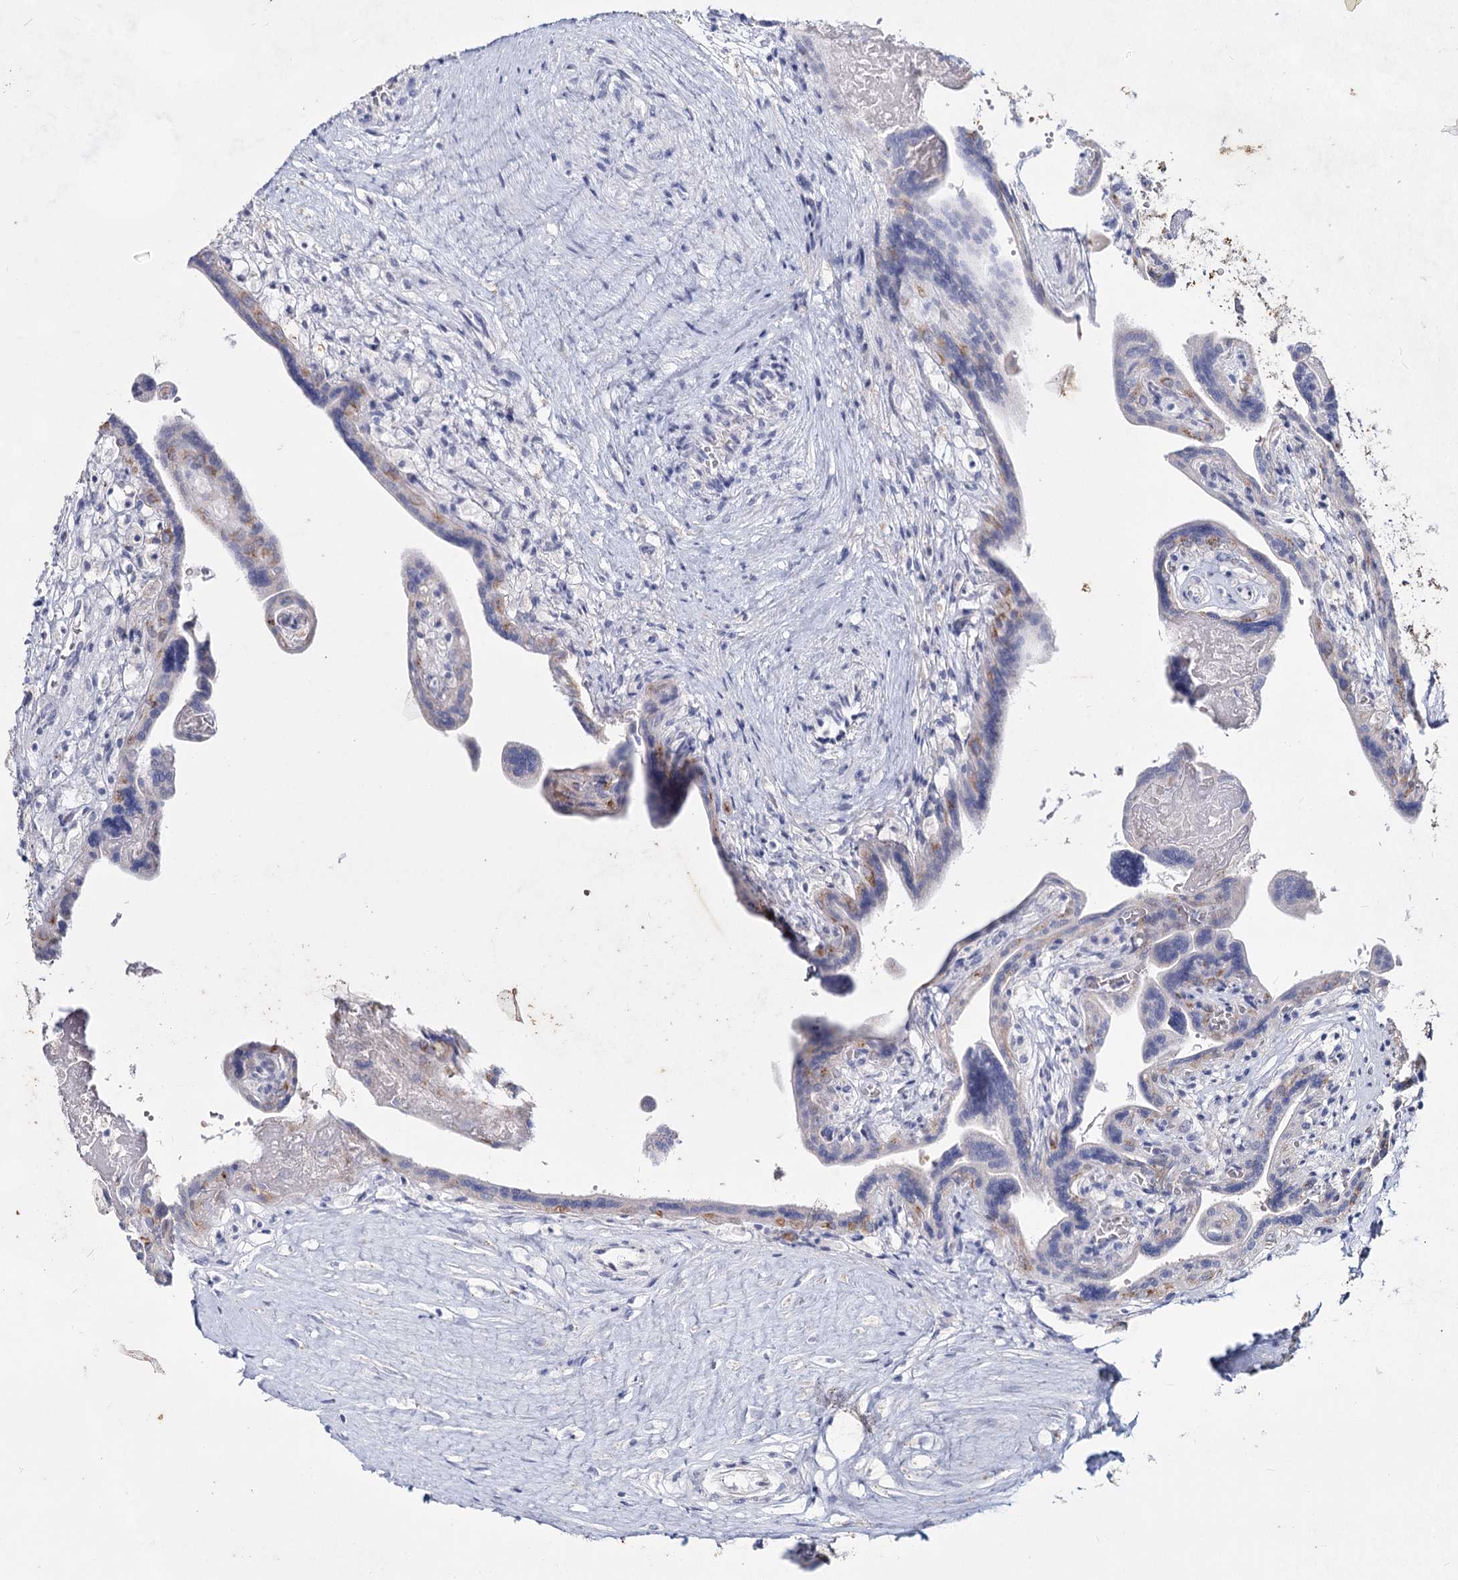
{"staining": {"intensity": "negative", "quantity": "none", "location": "none"}, "tissue": "placenta", "cell_type": "Decidual cells", "image_type": "normal", "snomed": [{"axis": "morphology", "description": "Normal tissue, NOS"}, {"axis": "topography", "description": "Placenta"}], "caption": "Immunohistochemical staining of unremarkable placenta reveals no significant positivity in decidual cells.", "gene": "CCDC73", "patient": {"sex": "female", "age": 37}}